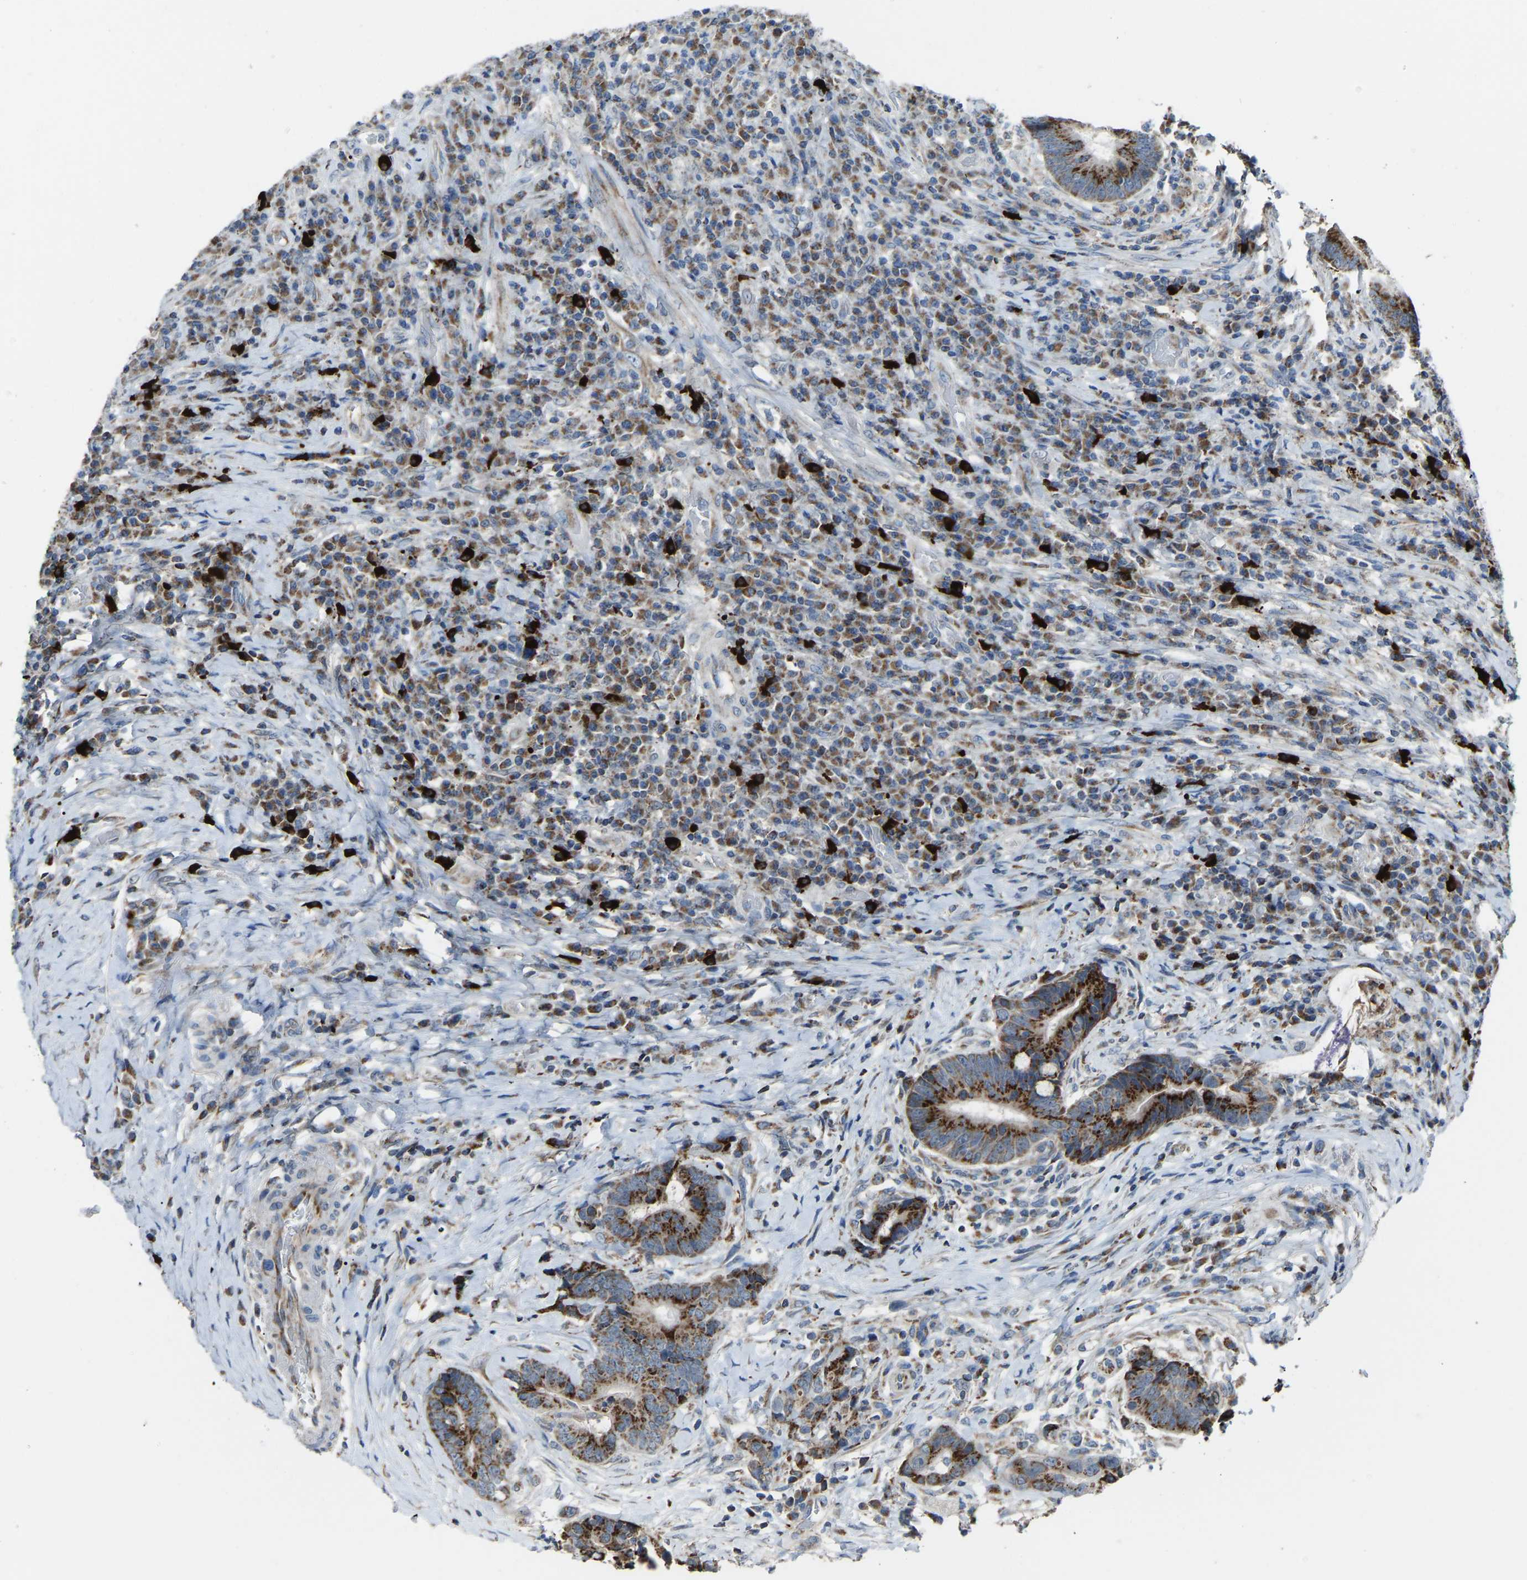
{"staining": {"intensity": "strong", "quantity": ">75%", "location": "cytoplasmic/membranous"}, "tissue": "colorectal cancer", "cell_type": "Tumor cells", "image_type": "cancer", "snomed": [{"axis": "morphology", "description": "Adenocarcinoma, NOS"}, {"axis": "topography", "description": "Rectum"}, {"axis": "topography", "description": "Anal"}], "caption": "A brown stain highlights strong cytoplasmic/membranous expression of a protein in human adenocarcinoma (colorectal) tumor cells.", "gene": "CANT1", "patient": {"sex": "female", "age": 89}}